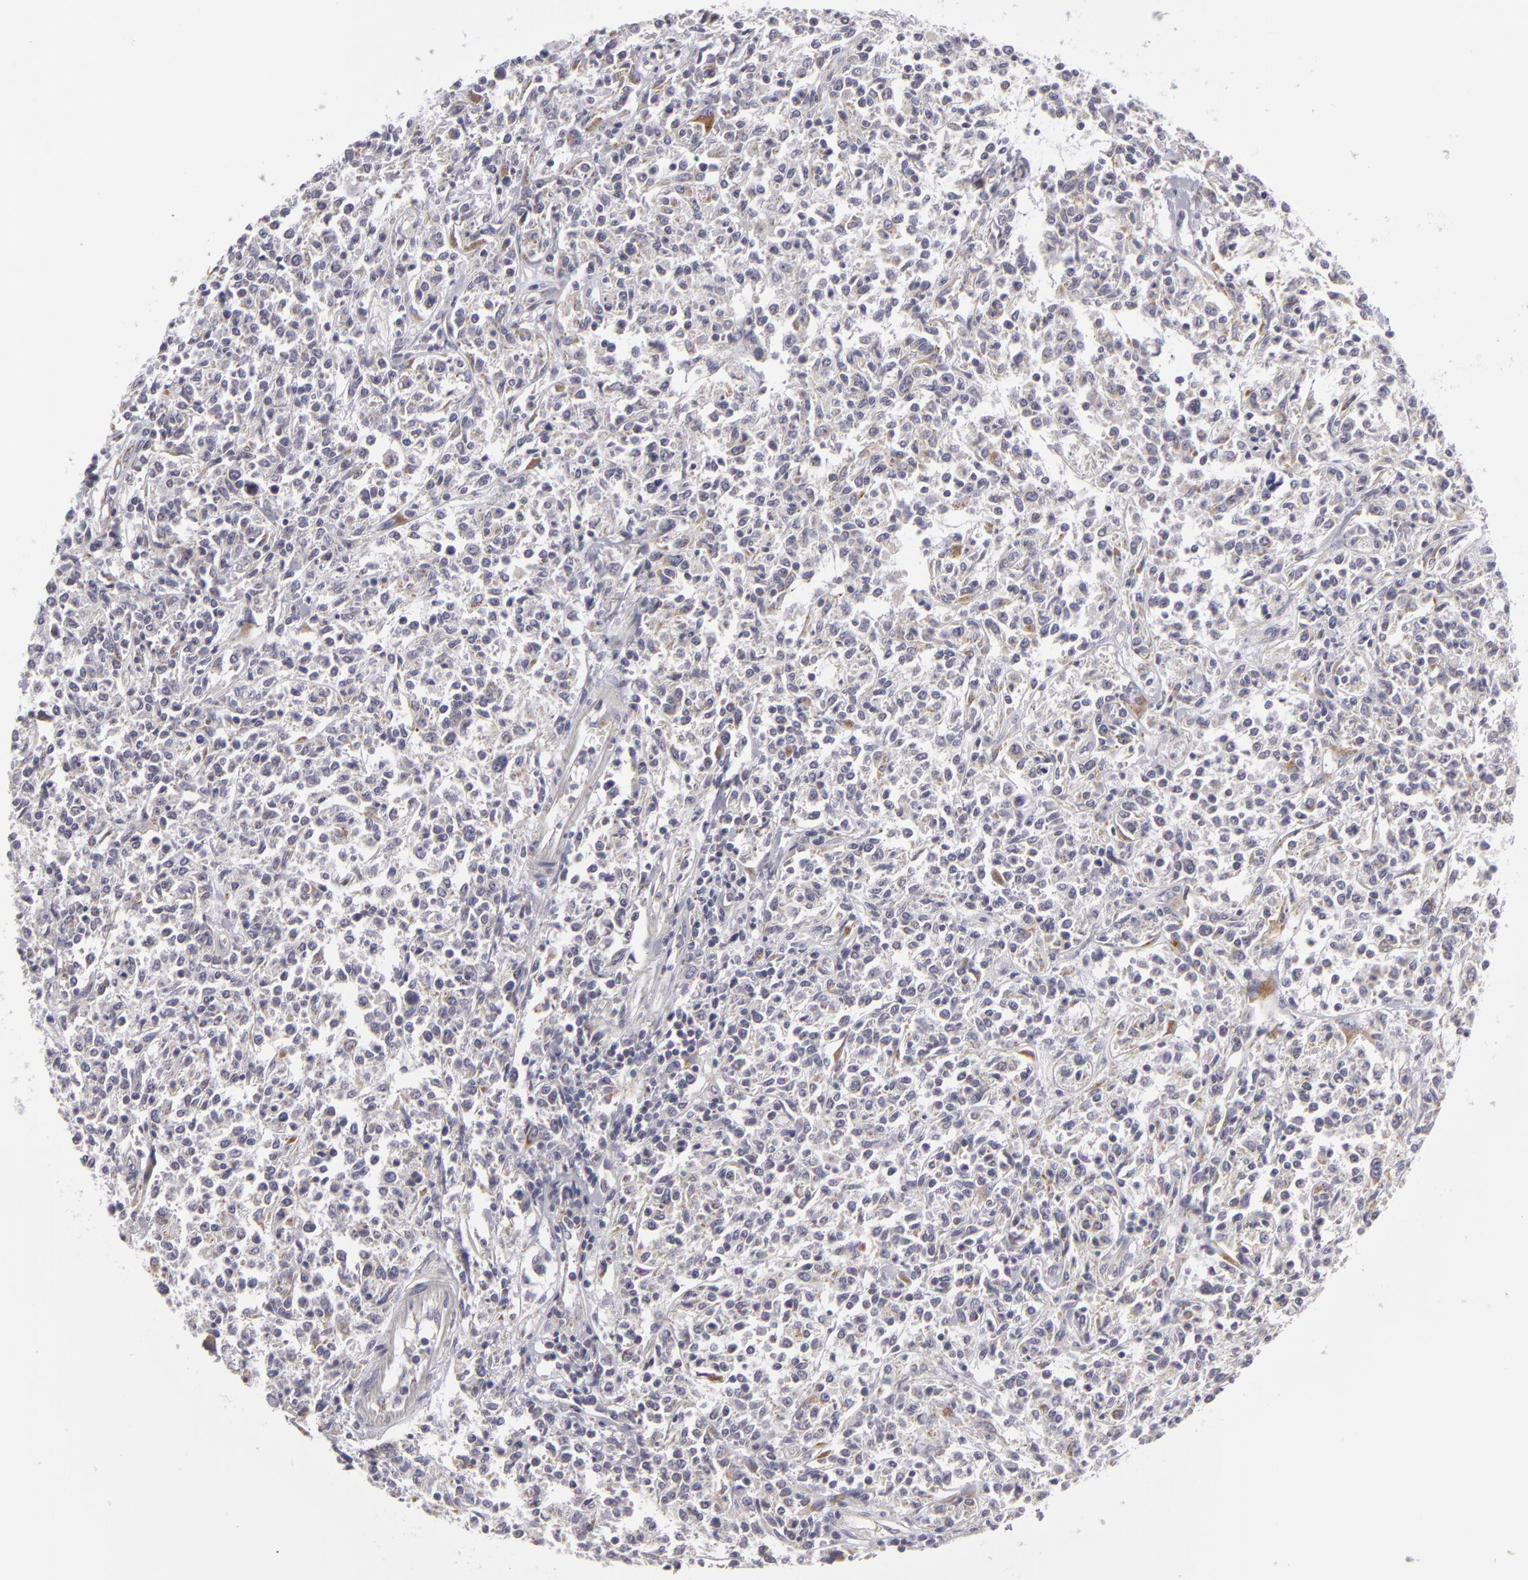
{"staining": {"intensity": "weak", "quantity": "<25%", "location": "cytoplasmic/membranous"}, "tissue": "lymphoma", "cell_type": "Tumor cells", "image_type": "cancer", "snomed": [{"axis": "morphology", "description": "Malignant lymphoma, non-Hodgkin's type, Low grade"}, {"axis": "topography", "description": "Small intestine"}], "caption": "The immunohistochemistry (IHC) image has no significant staining in tumor cells of malignant lymphoma, non-Hodgkin's type (low-grade) tissue.", "gene": "ATP2B3", "patient": {"sex": "female", "age": 59}}